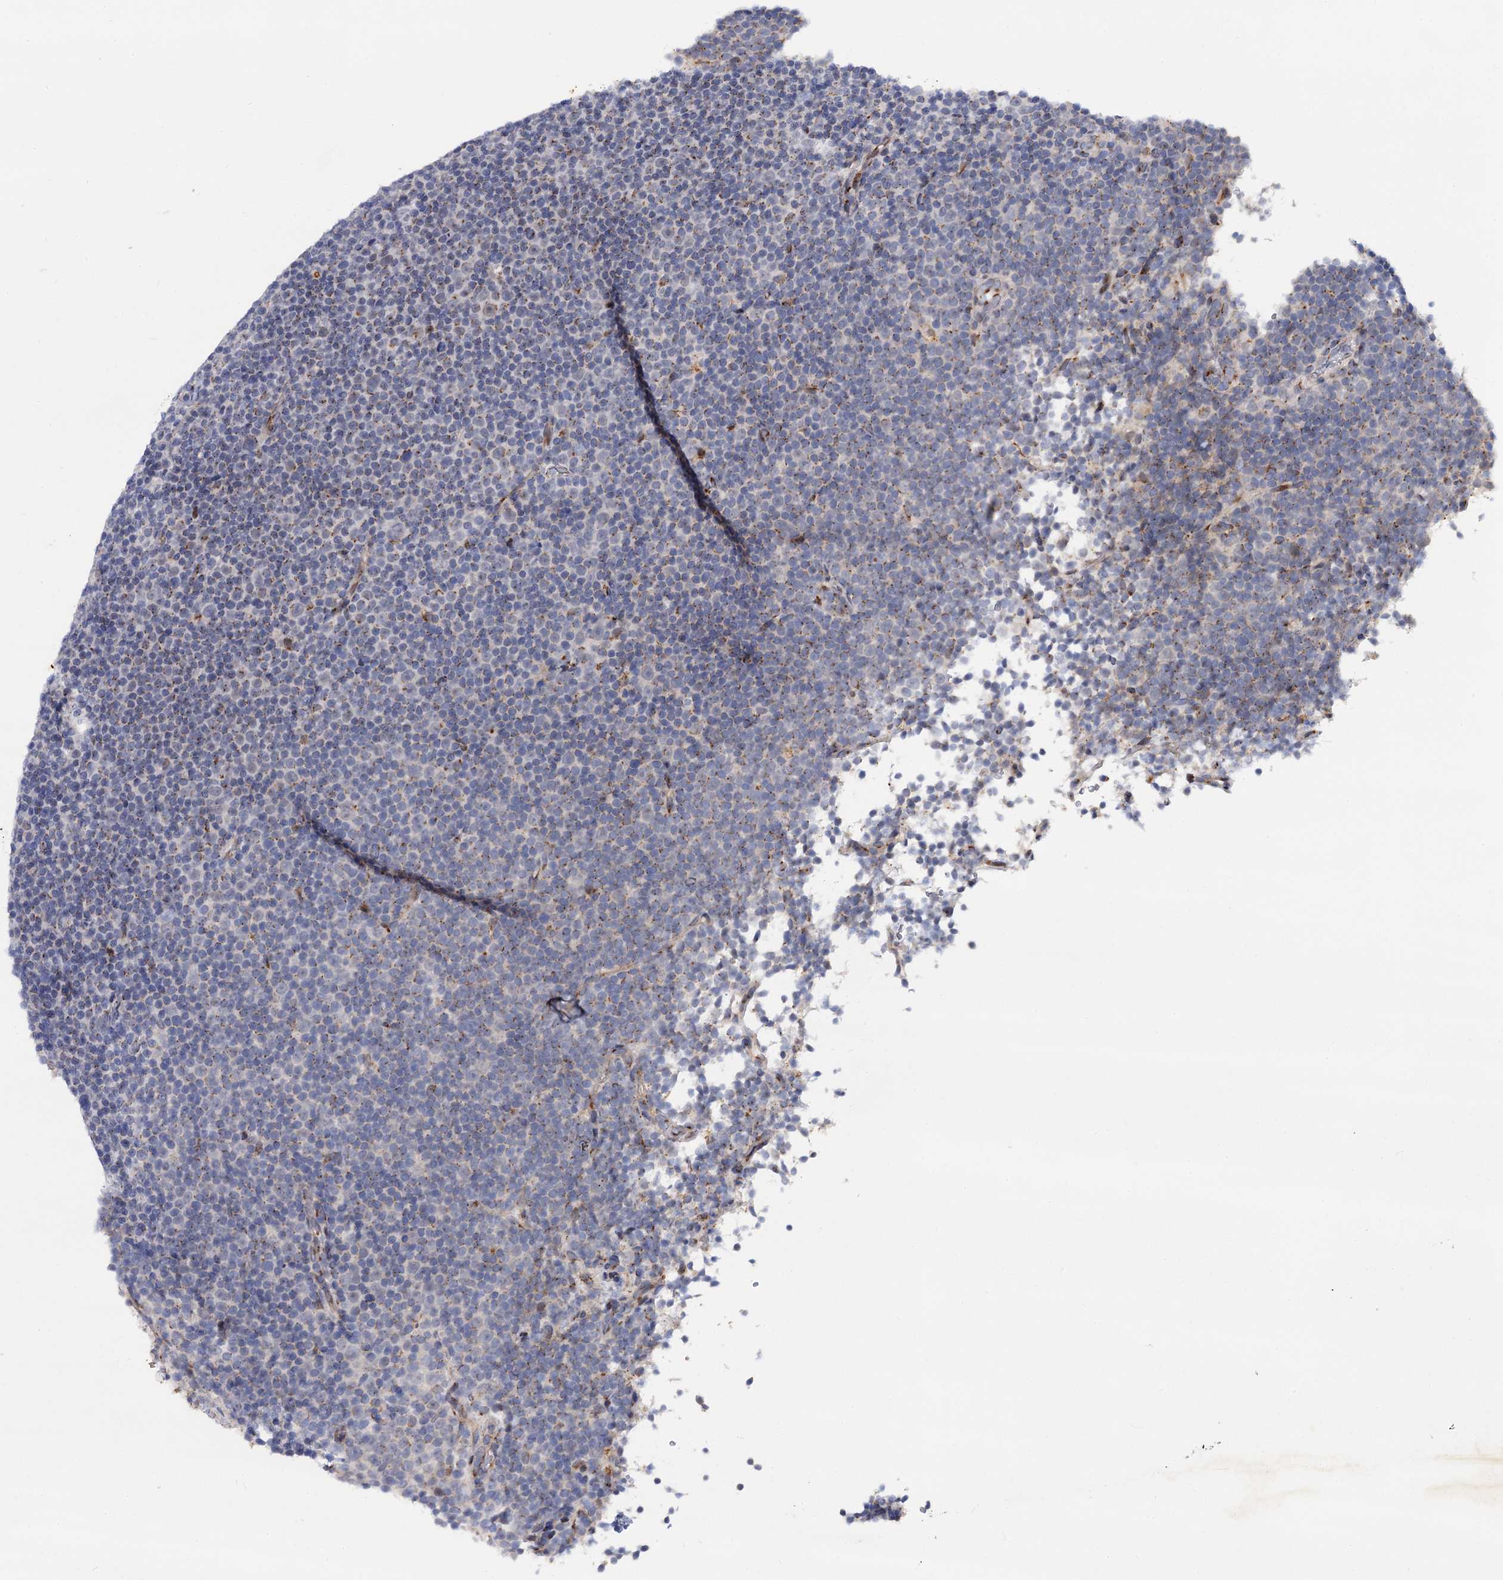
{"staining": {"intensity": "moderate", "quantity": "<25%", "location": "cytoplasmic/membranous"}, "tissue": "lymphoma", "cell_type": "Tumor cells", "image_type": "cancer", "snomed": [{"axis": "morphology", "description": "Malignant lymphoma, non-Hodgkin's type, Low grade"}, {"axis": "topography", "description": "Lymph node"}], "caption": "Malignant lymphoma, non-Hodgkin's type (low-grade) stained with a protein marker shows moderate staining in tumor cells.", "gene": "THAP2", "patient": {"sex": "female", "age": 67}}